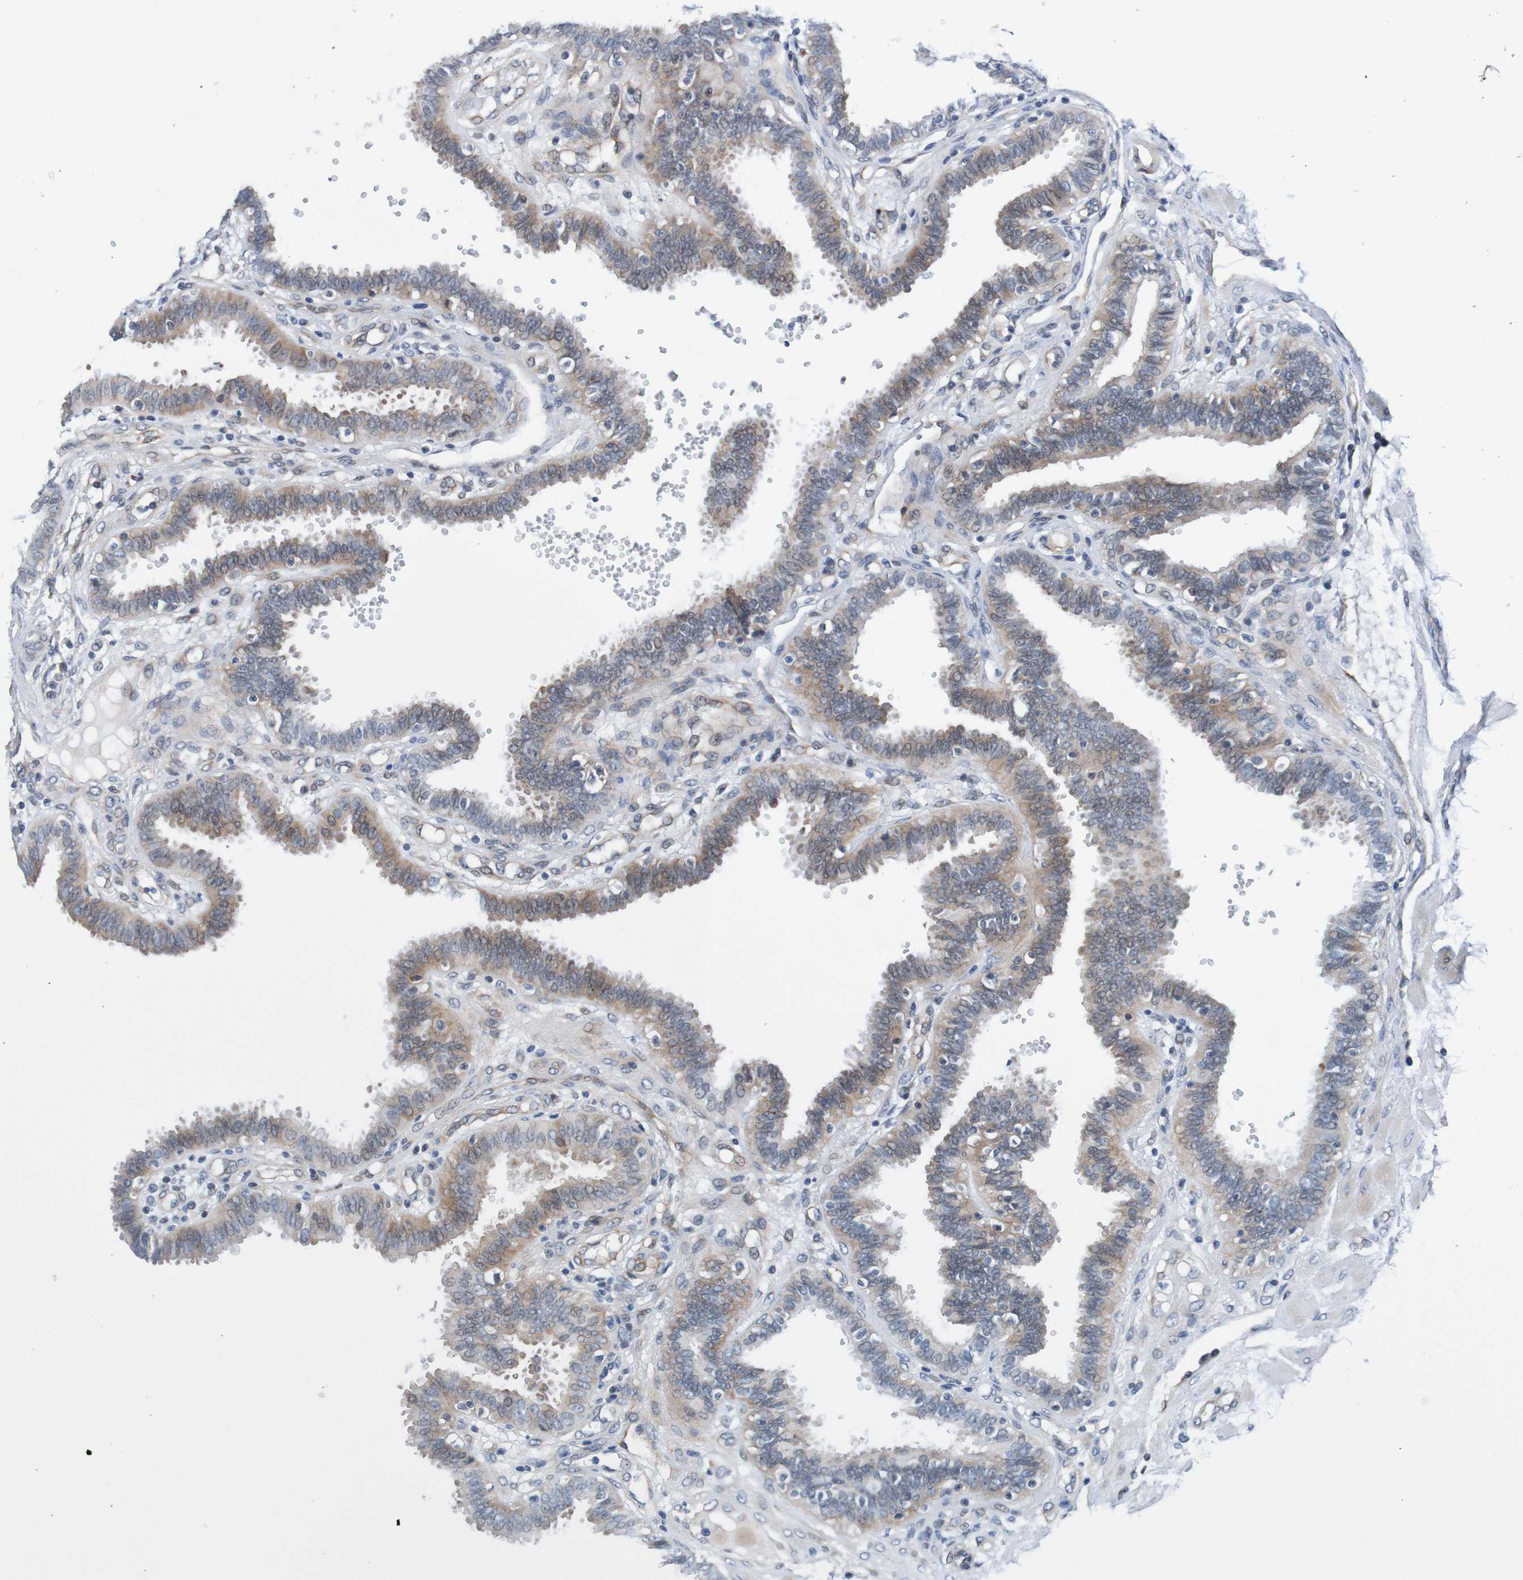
{"staining": {"intensity": "weak", "quantity": ">75%", "location": "cytoplasmic/membranous"}, "tissue": "fallopian tube", "cell_type": "Glandular cells", "image_type": "normal", "snomed": [{"axis": "morphology", "description": "Normal tissue, NOS"}, {"axis": "topography", "description": "Fallopian tube"}], "caption": "Brown immunohistochemical staining in normal fallopian tube exhibits weak cytoplasmic/membranous expression in approximately >75% of glandular cells.", "gene": "CPED1", "patient": {"sex": "female", "age": 32}}